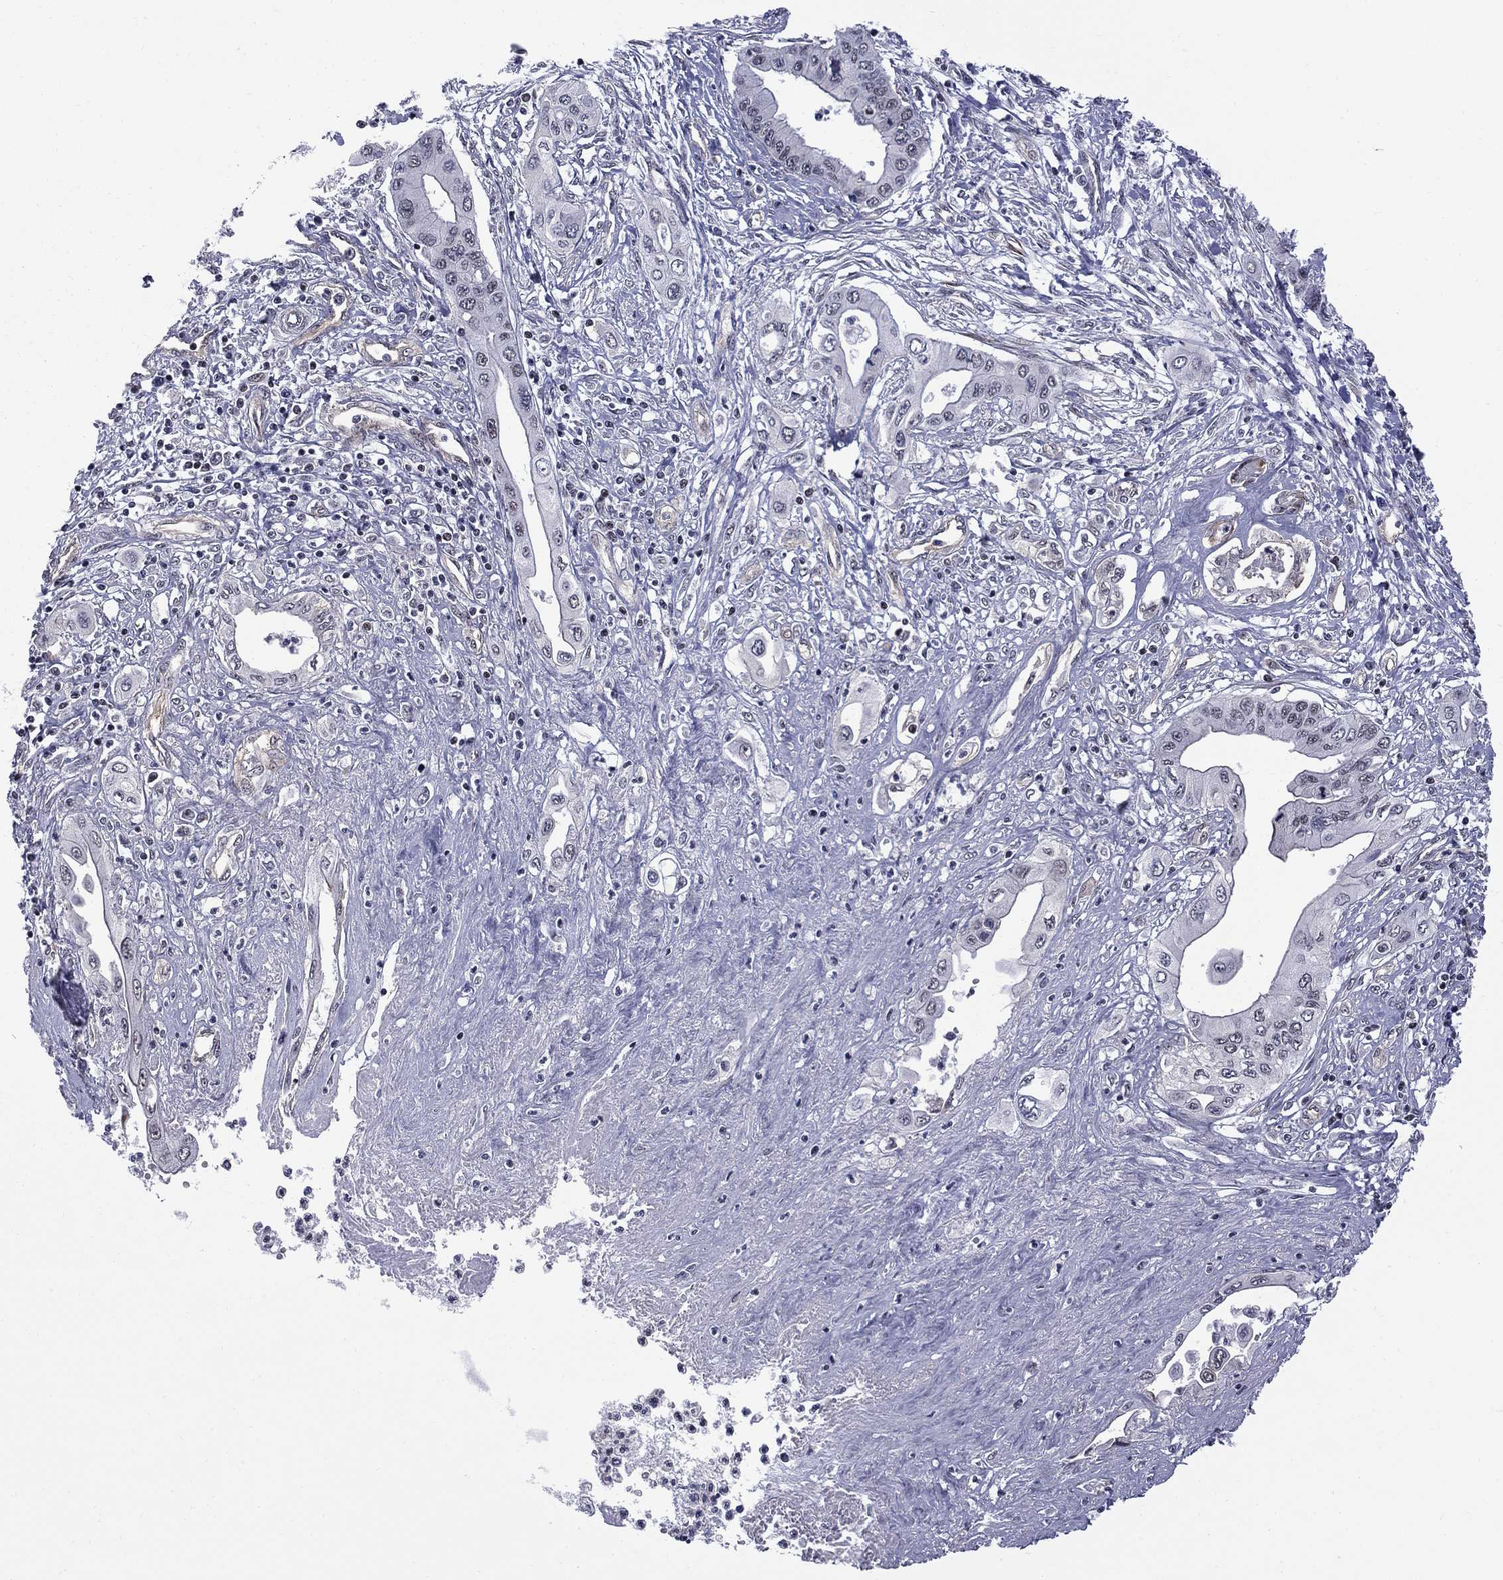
{"staining": {"intensity": "negative", "quantity": "none", "location": "none"}, "tissue": "pancreatic cancer", "cell_type": "Tumor cells", "image_type": "cancer", "snomed": [{"axis": "morphology", "description": "Adenocarcinoma, NOS"}, {"axis": "topography", "description": "Pancreas"}], "caption": "IHC micrograph of human pancreatic cancer stained for a protein (brown), which exhibits no positivity in tumor cells.", "gene": "BRF1", "patient": {"sex": "female", "age": 62}}